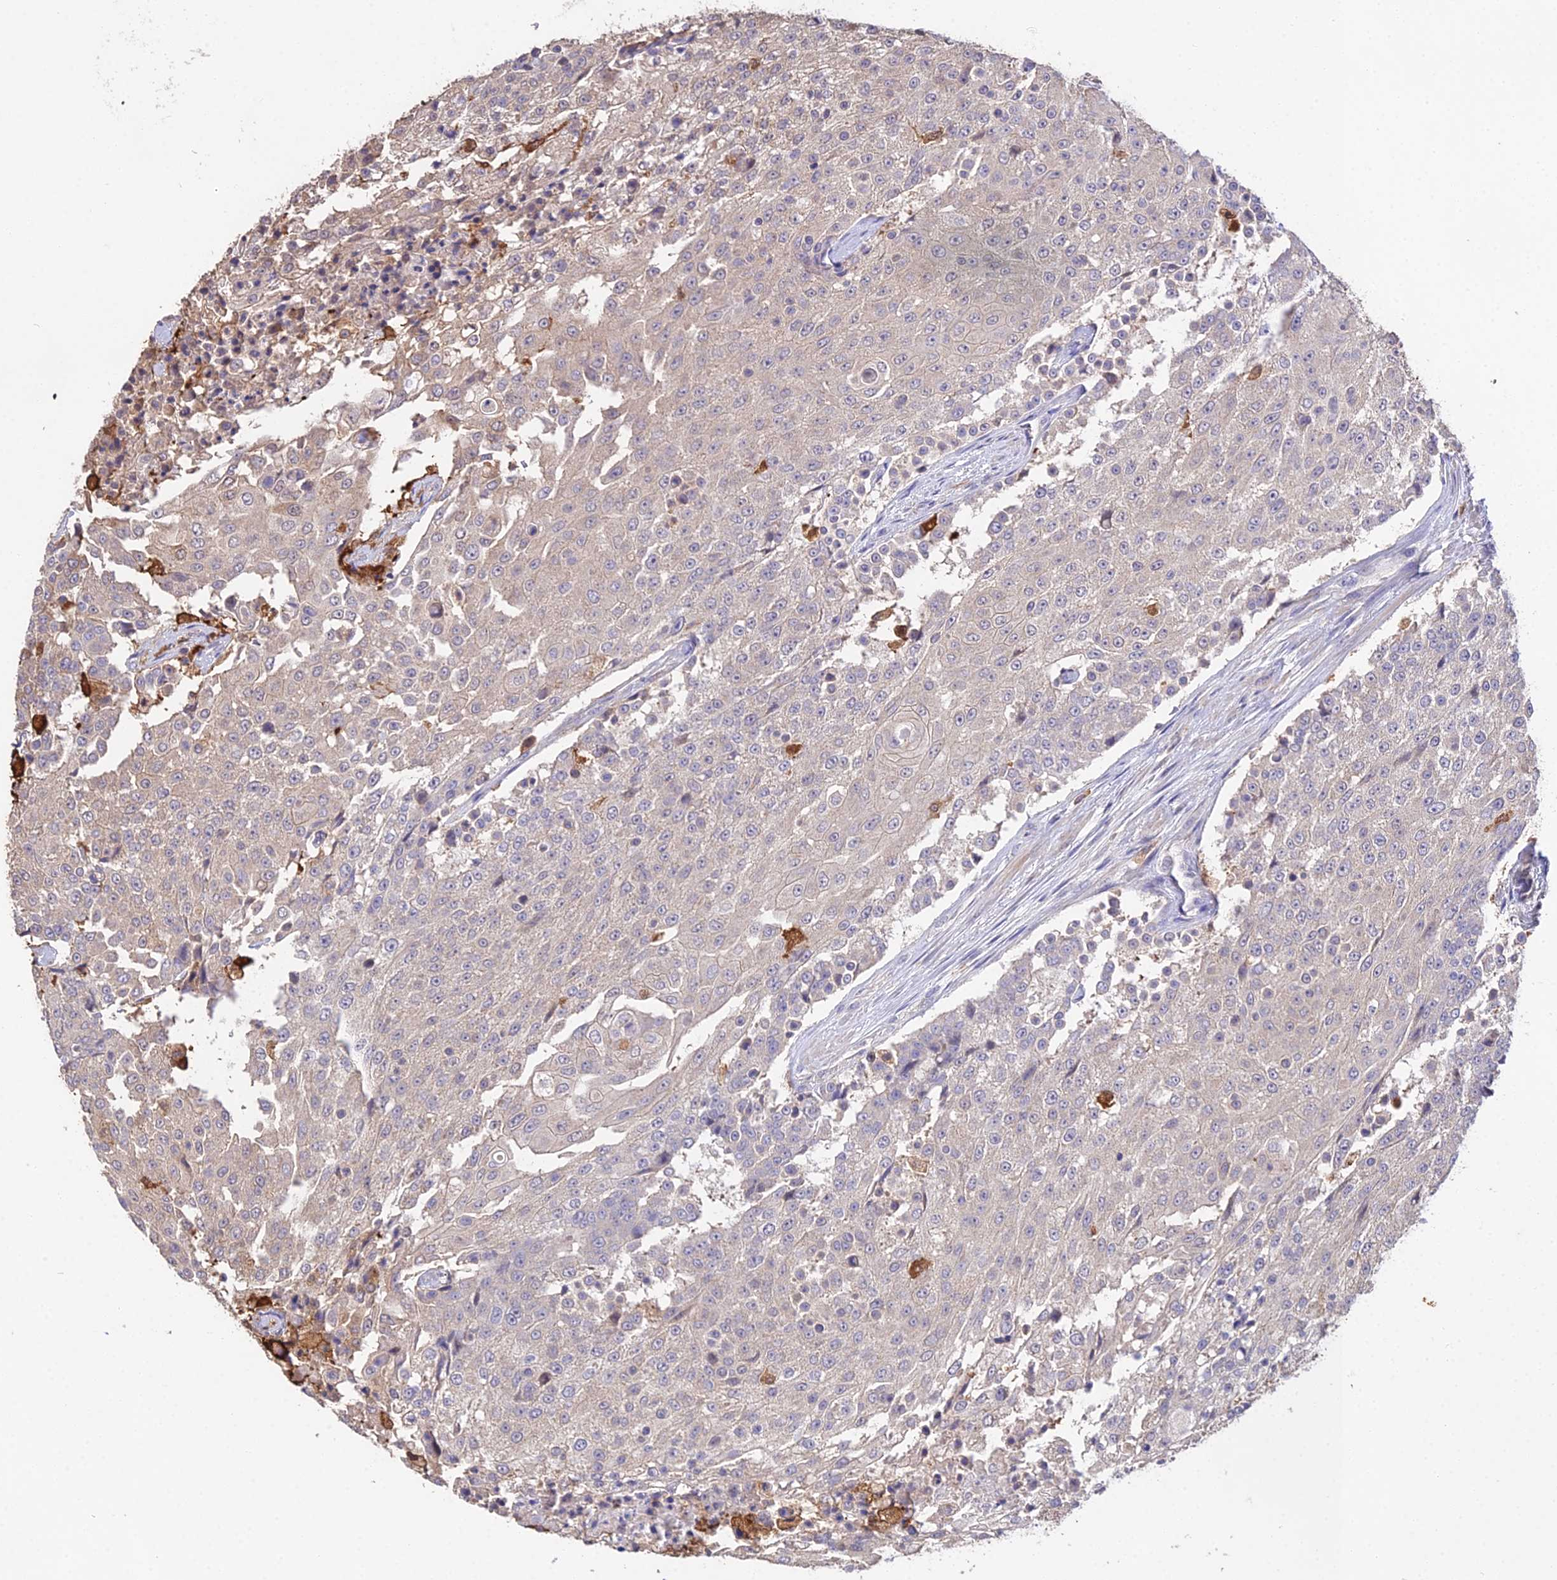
{"staining": {"intensity": "negative", "quantity": "none", "location": "none"}, "tissue": "urothelial cancer", "cell_type": "Tumor cells", "image_type": "cancer", "snomed": [{"axis": "morphology", "description": "Urothelial carcinoma, High grade"}, {"axis": "topography", "description": "Urinary bladder"}], "caption": "DAB immunohistochemical staining of urothelial cancer demonstrates no significant positivity in tumor cells. Brightfield microscopy of IHC stained with DAB (3,3'-diaminobenzidine) (brown) and hematoxylin (blue), captured at high magnification.", "gene": "FBP1", "patient": {"sex": "female", "age": 63}}